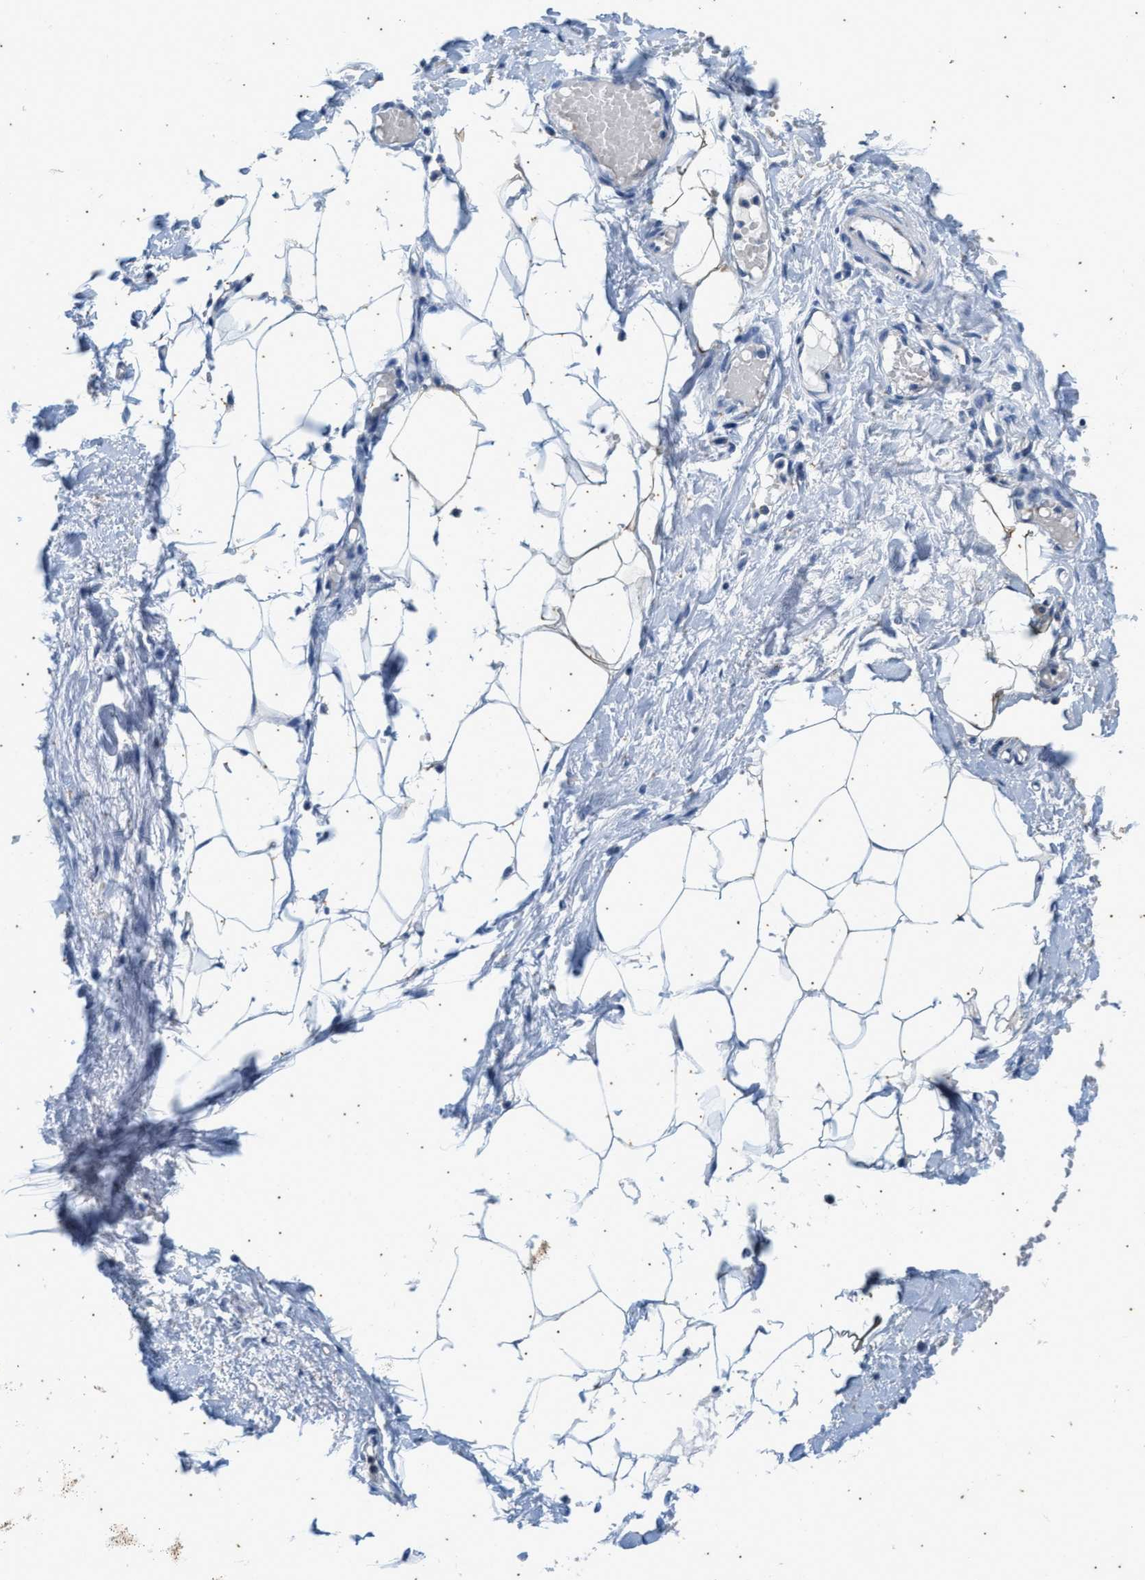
{"staining": {"intensity": "negative", "quantity": "none", "location": "none"}, "tissue": "adipose tissue", "cell_type": "Adipocytes", "image_type": "normal", "snomed": [{"axis": "morphology", "description": "Normal tissue, NOS"}, {"axis": "topography", "description": "Soft tissue"}], "caption": "The histopathology image displays no staining of adipocytes in unremarkable adipose tissue.", "gene": "COX19", "patient": {"sex": "male", "age": 72}}